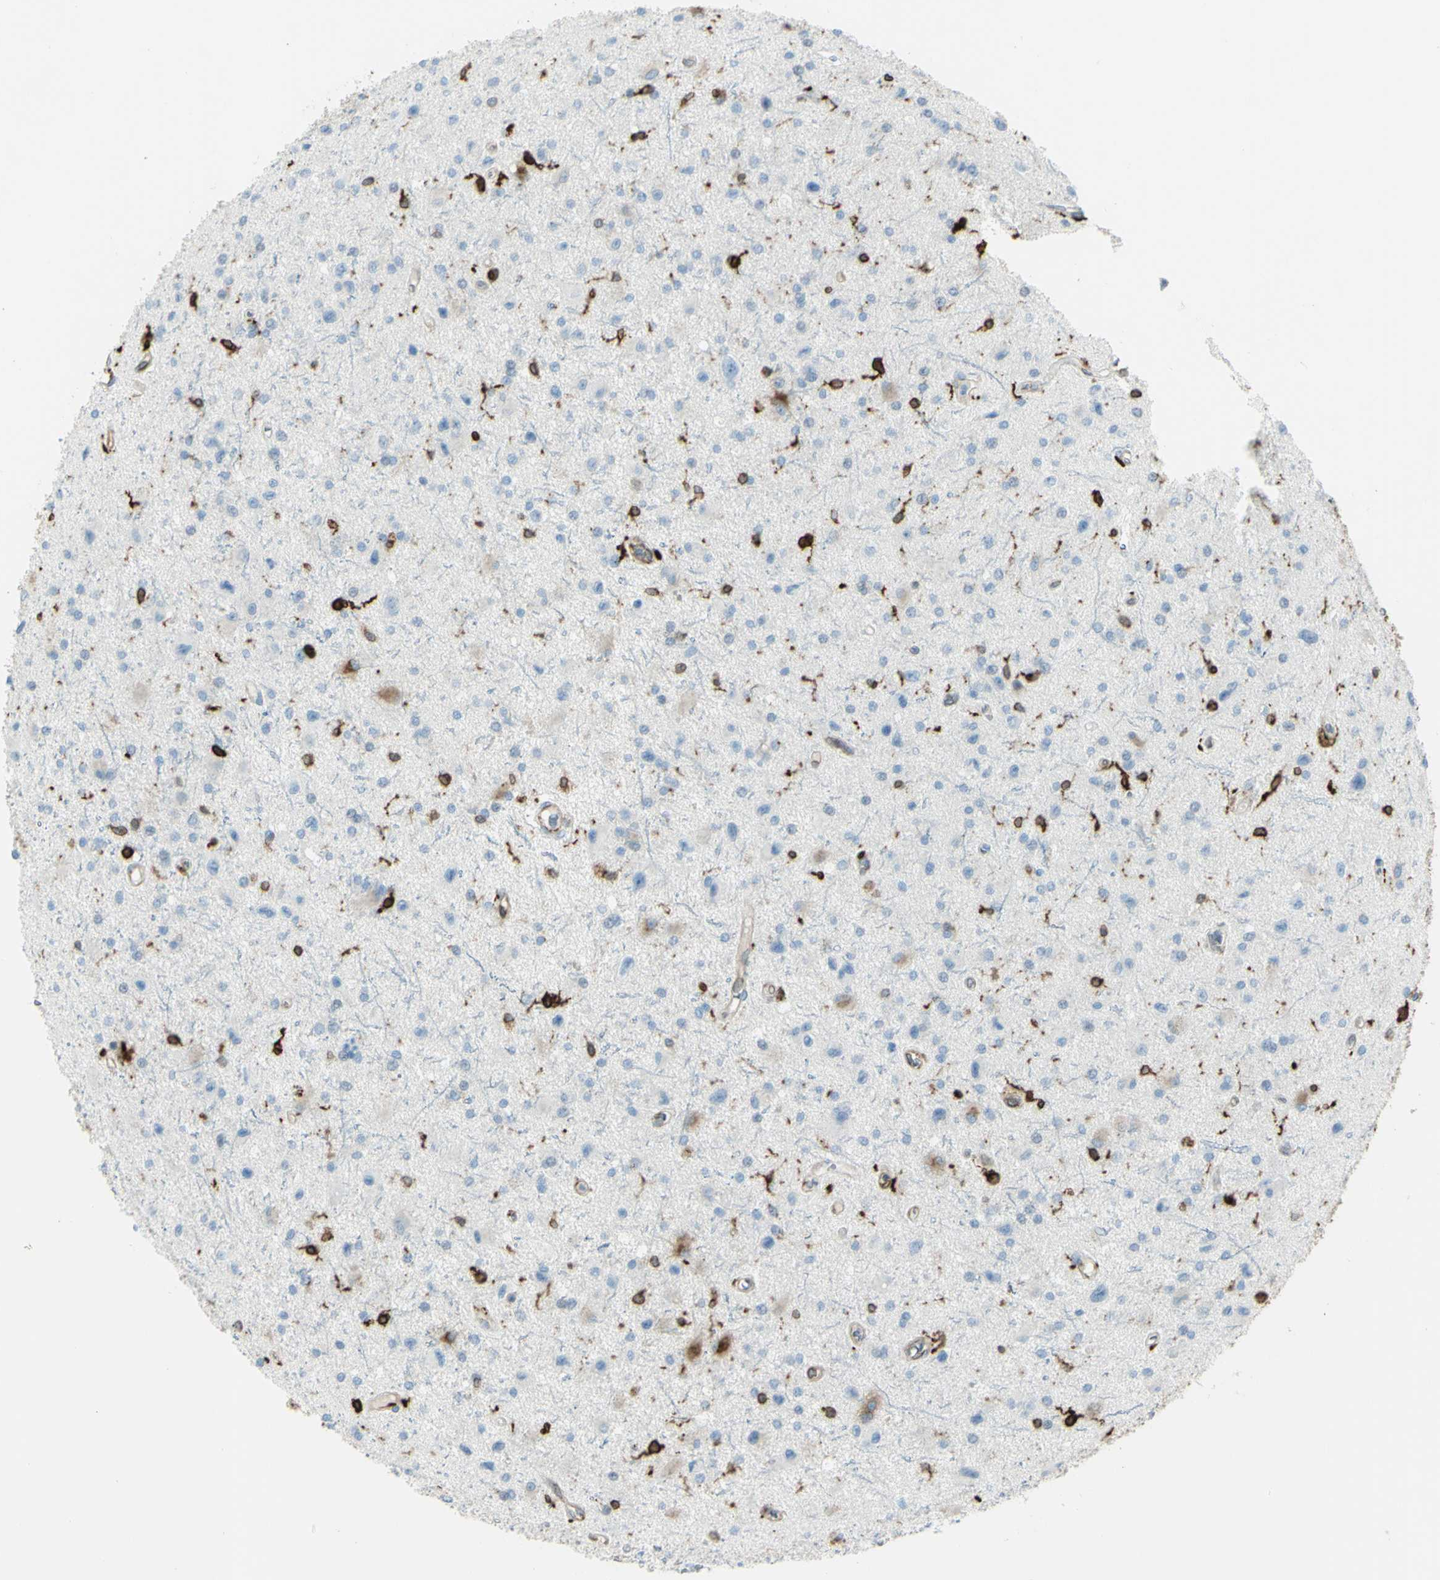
{"staining": {"intensity": "moderate", "quantity": "<25%", "location": "cytoplasmic/membranous"}, "tissue": "glioma", "cell_type": "Tumor cells", "image_type": "cancer", "snomed": [{"axis": "morphology", "description": "Glioma, malignant, Low grade"}, {"axis": "topography", "description": "Brain"}], "caption": "About <25% of tumor cells in low-grade glioma (malignant) display moderate cytoplasmic/membranous protein expression as visualized by brown immunohistochemical staining.", "gene": "CD74", "patient": {"sex": "male", "age": 58}}